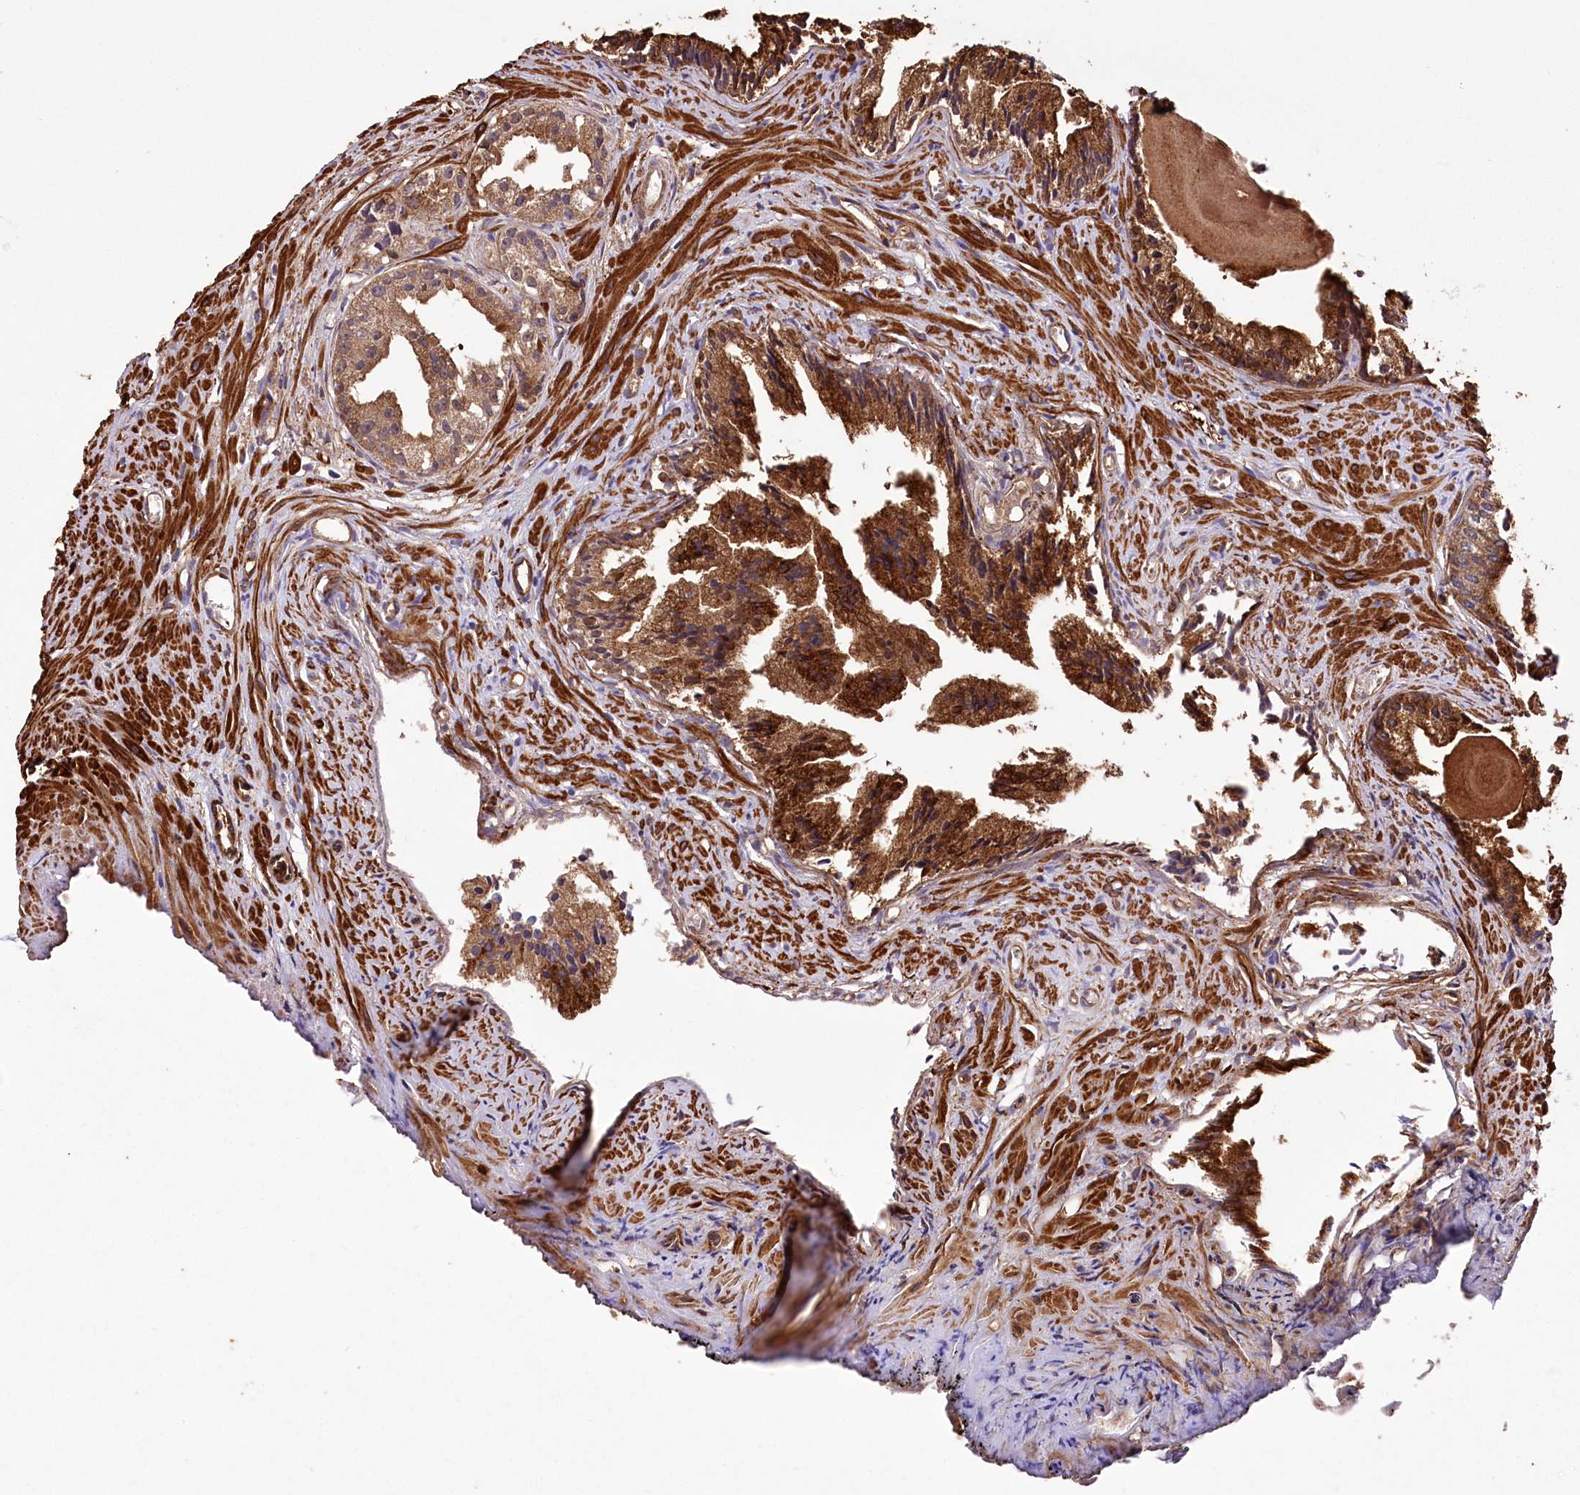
{"staining": {"intensity": "strong", "quantity": ">75%", "location": "cytoplasmic/membranous,nuclear"}, "tissue": "prostate cancer", "cell_type": "Tumor cells", "image_type": "cancer", "snomed": [{"axis": "morphology", "description": "Adenocarcinoma, Medium grade"}, {"axis": "topography", "description": "Prostate"}], "caption": "DAB (3,3'-diaminobenzidine) immunohistochemical staining of human prostate adenocarcinoma (medium-grade) demonstrates strong cytoplasmic/membranous and nuclear protein expression in about >75% of tumor cells.", "gene": "DPP3", "patient": {"sex": "male", "age": 88}}